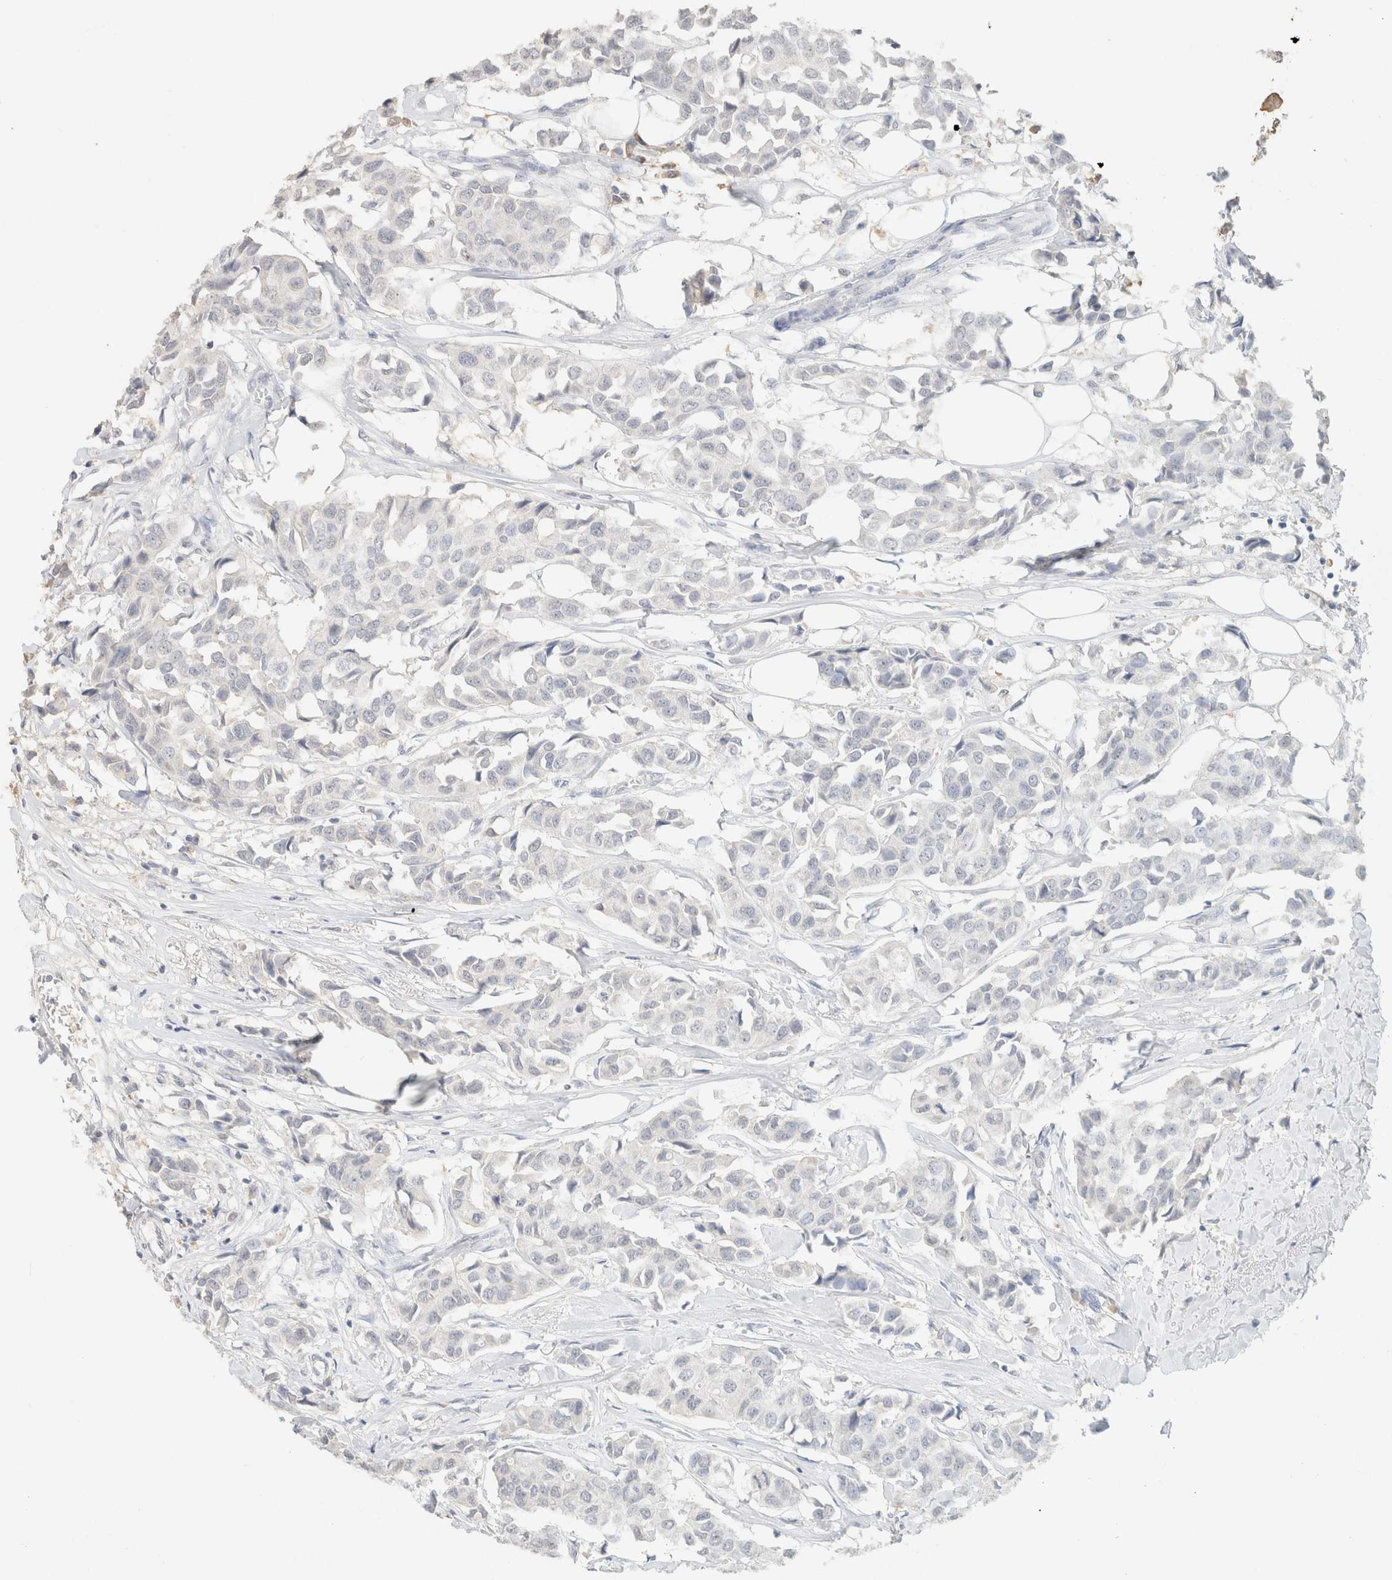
{"staining": {"intensity": "negative", "quantity": "none", "location": "none"}, "tissue": "breast cancer", "cell_type": "Tumor cells", "image_type": "cancer", "snomed": [{"axis": "morphology", "description": "Duct carcinoma"}, {"axis": "topography", "description": "Breast"}], "caption": "This is an immunohistochemistry photomicrograph of human breast intraductal carcinoma. There is no expression in tumor cells.", "gene": "CPA1", "patient": {"sex": "female", "age": 80}}